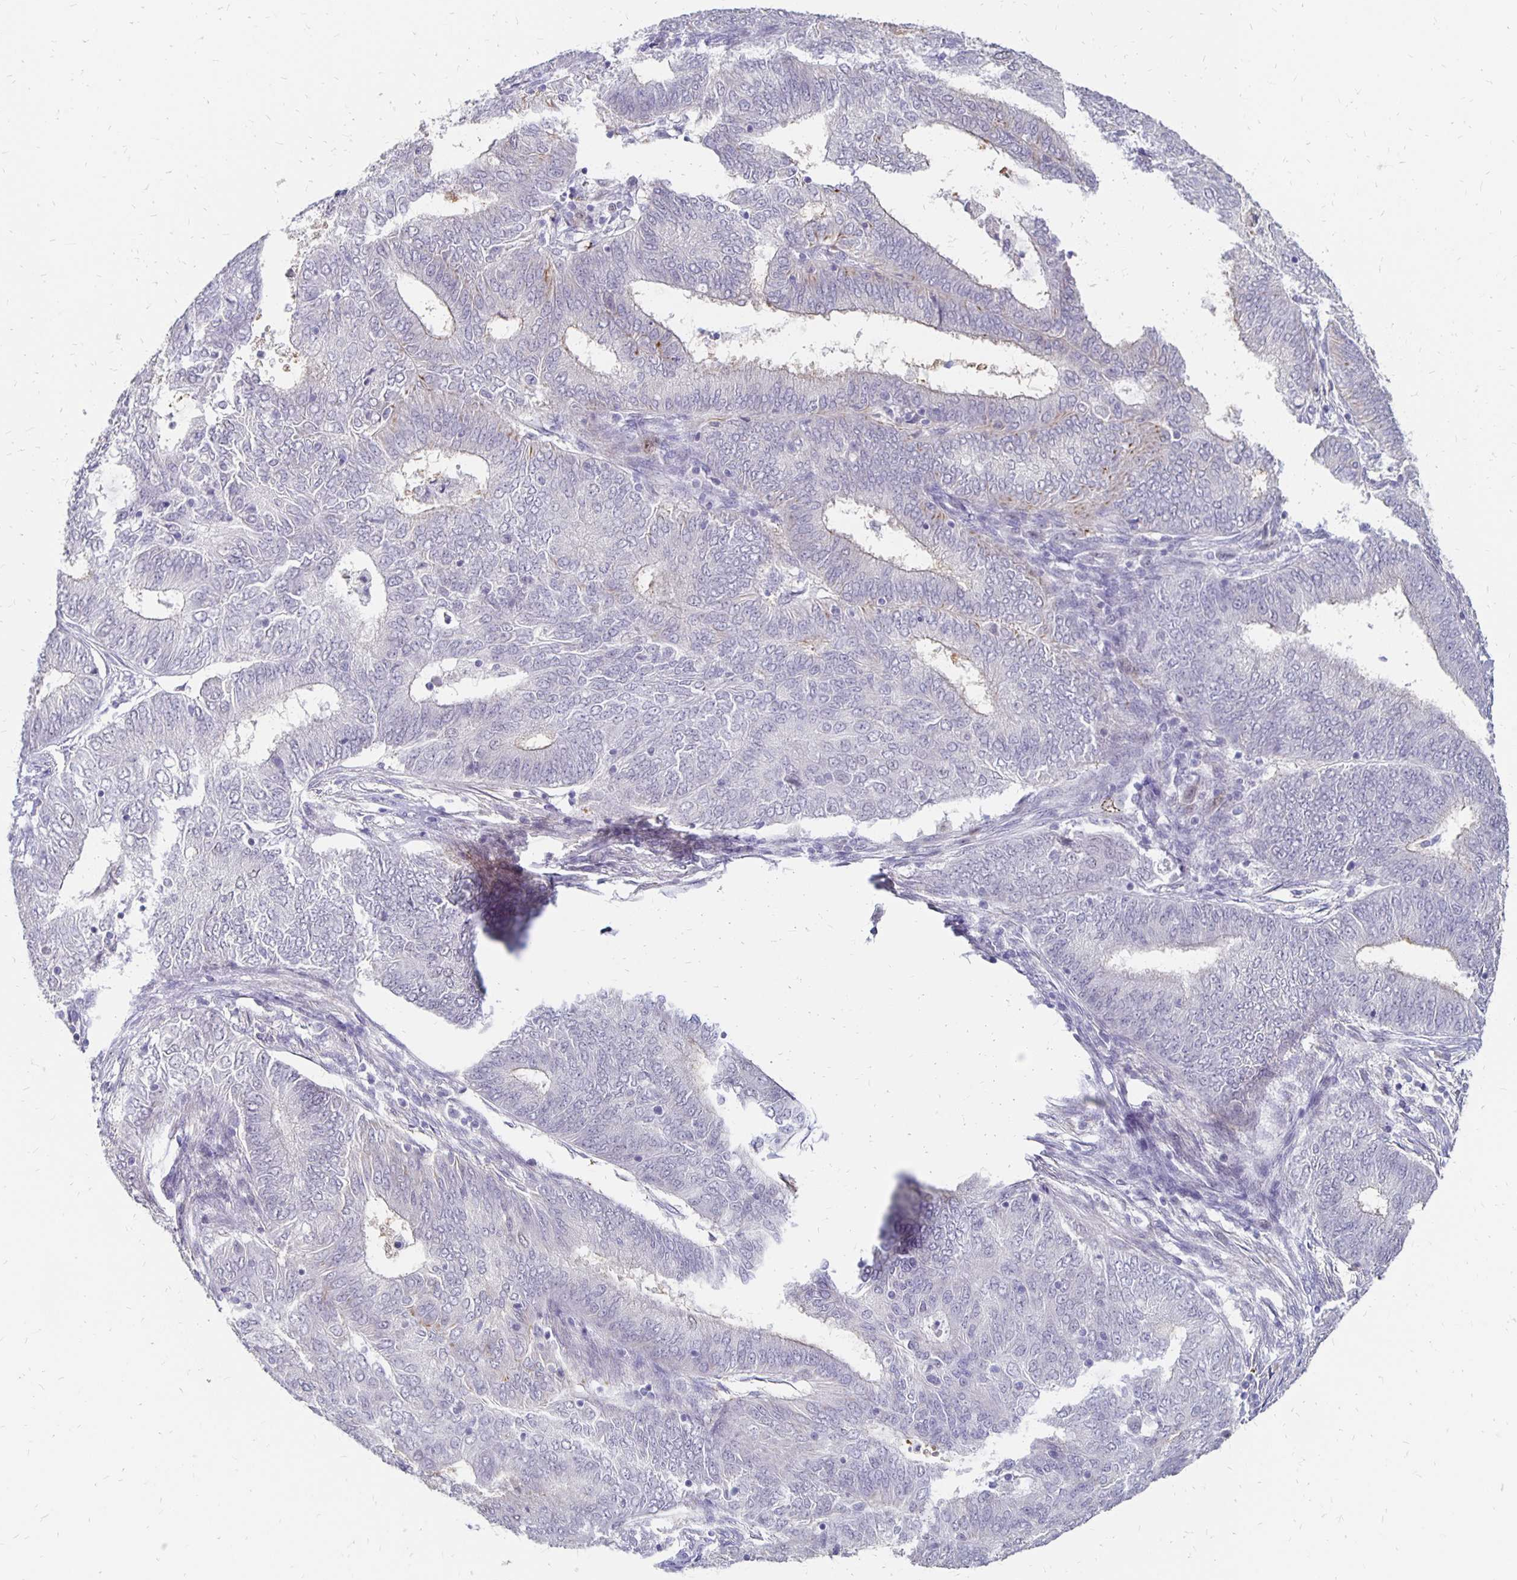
{"staining": {"intensity": "negative", "quantity": "none", "location": "none"}, "tissue": "endometrial cancer", "cell_type": "Tumor cells", "image_type": "cancer", "snomed": [{"axis": "morphology", "description": "Adenocarcinoma, NOS"}, {"axis": "topography", "description": "Endometrium"}], "caption": "The micrograph reveals no significant staining in tumor cells of endometrial cancer. (DAB (3,3'-diaminobenzidine) immunohistochemistry with hematoxylin counter stain).", "gene": "ATOSB", "patient": {"sex": "female", "age": 62}}